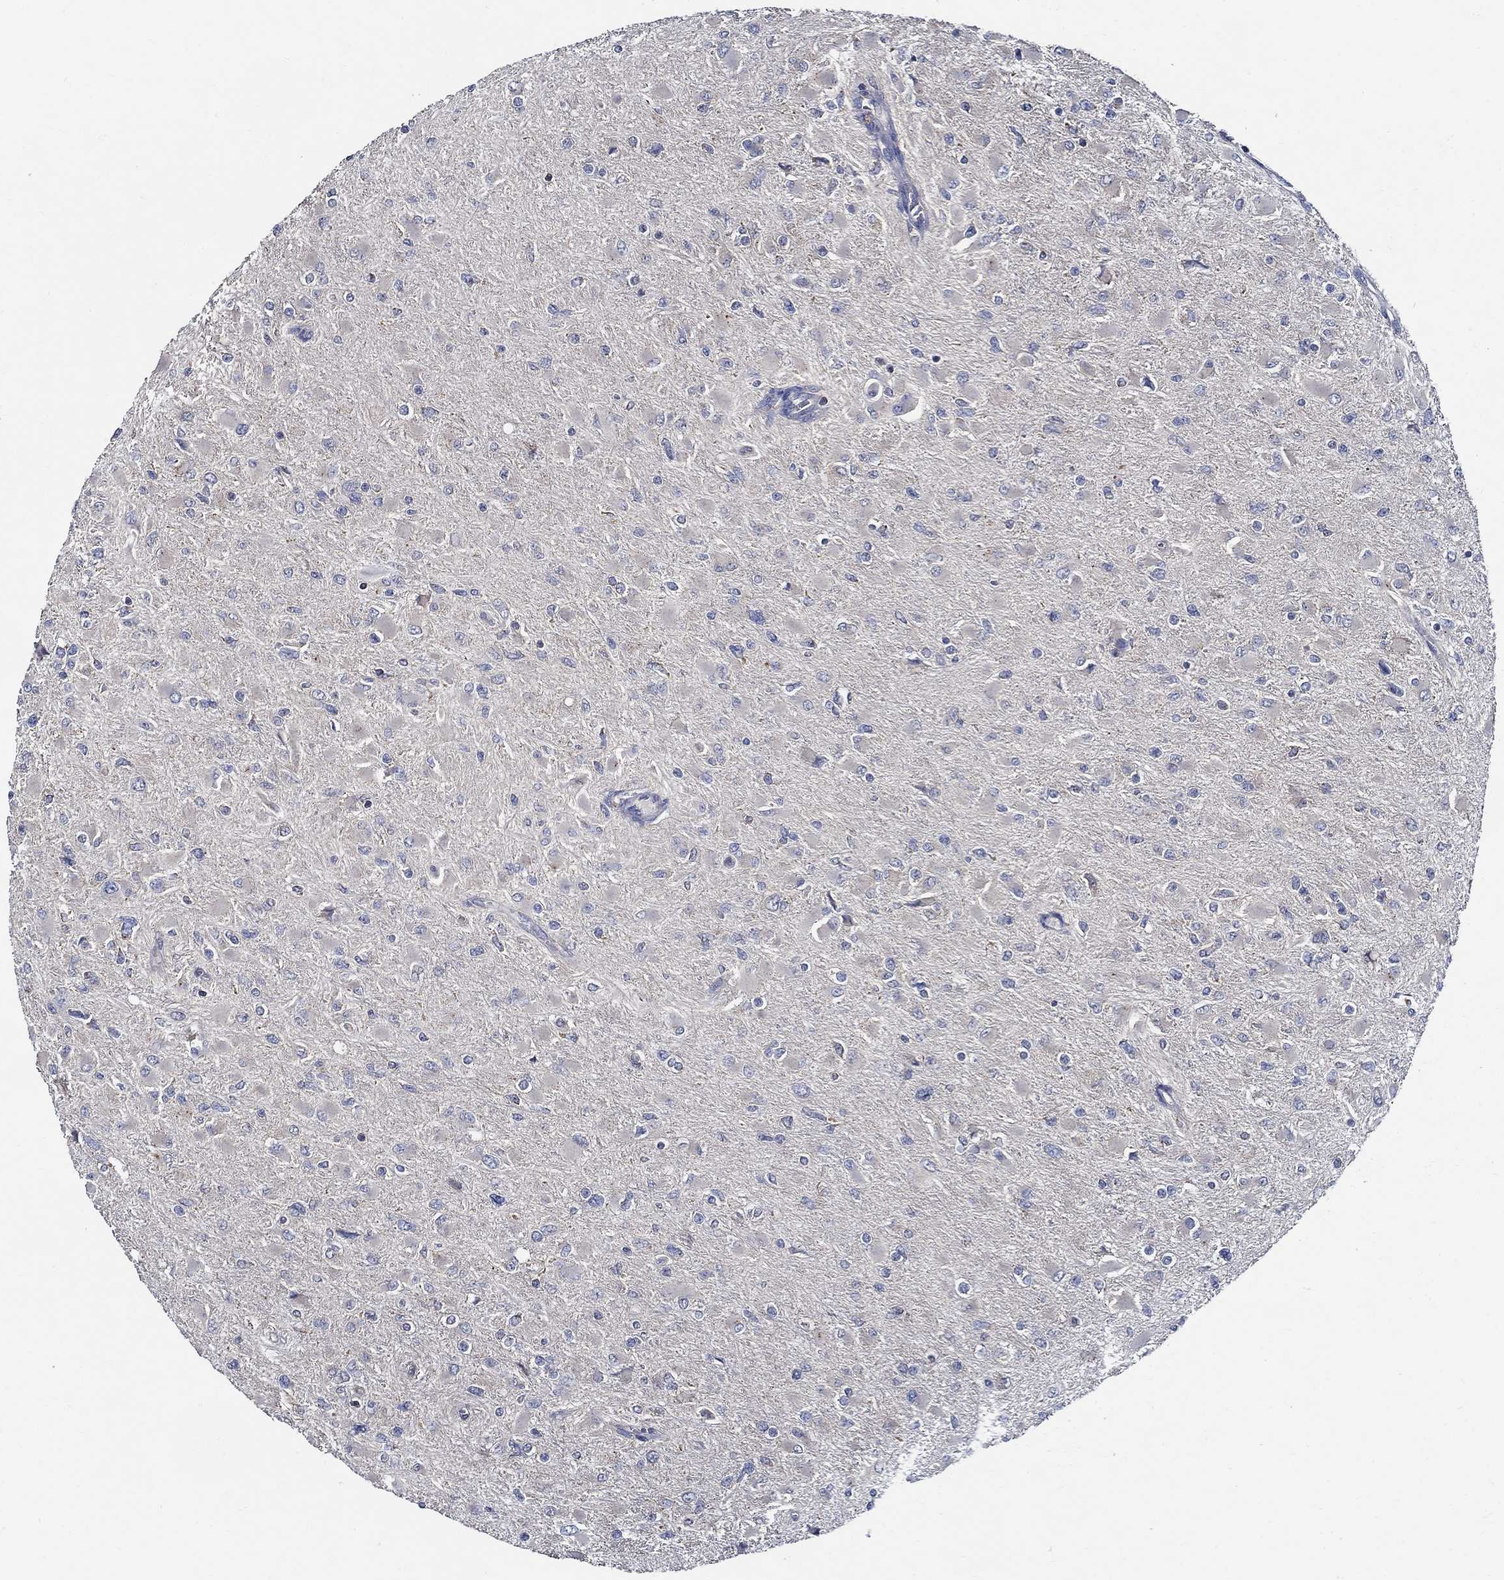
{"staining": {"intensity": "negative", "quantity": "none", "location": "none"}, "tissue": "glioma", "cell_type": "Tumor cells", "image_type": "cancer", "snomed": [{"axis": "morphology", "description": "Glioma, malignant, High grade"}, {"axis": "topography", "description": "Cerebral cortex"}], "caption": "This is an immunohistochemistry (IHC) histopathology image of human malignant glioma (high-grade). There is no staining in tumor cells.", "gene": "WDR53", "patient": {"sex": "female", "age": 36}}